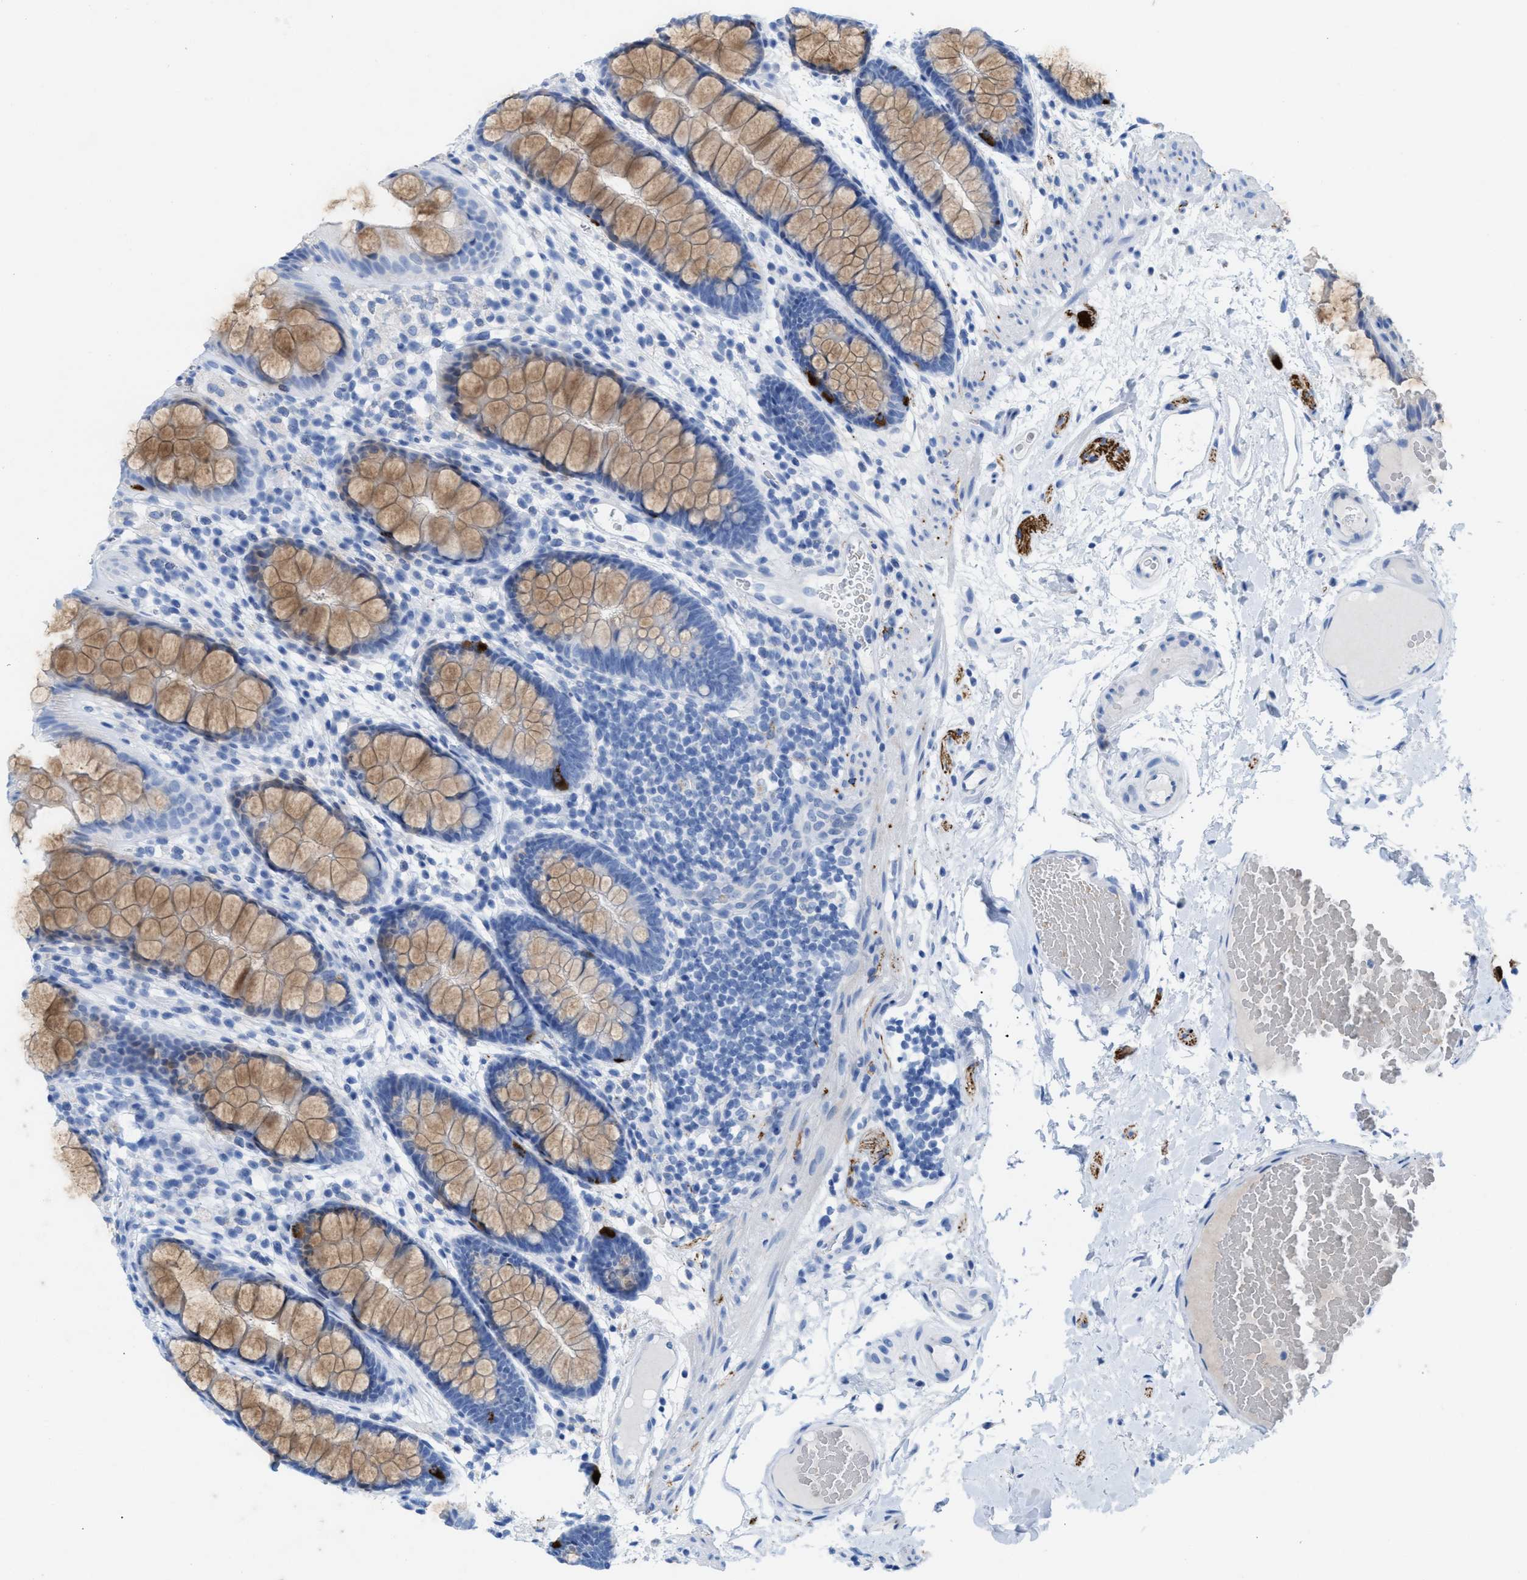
{"staining": {"intensity": "negative", "quantity": "none", "location": "none"}, "tissue": "colon", "cell_type": "Endothelial cells", "image_type": "normal", "snomed": [{"axis": "morphology", "description": "Normal tissue, NOS"}, {"axis": "topography", "description": "Colon"}], "caption": "Immunohistochemistry of normal human colon exhibits no expression in endothelial cells.", "gene": "ANKFN1", "patient": {"sex": "female", "age": 56}}